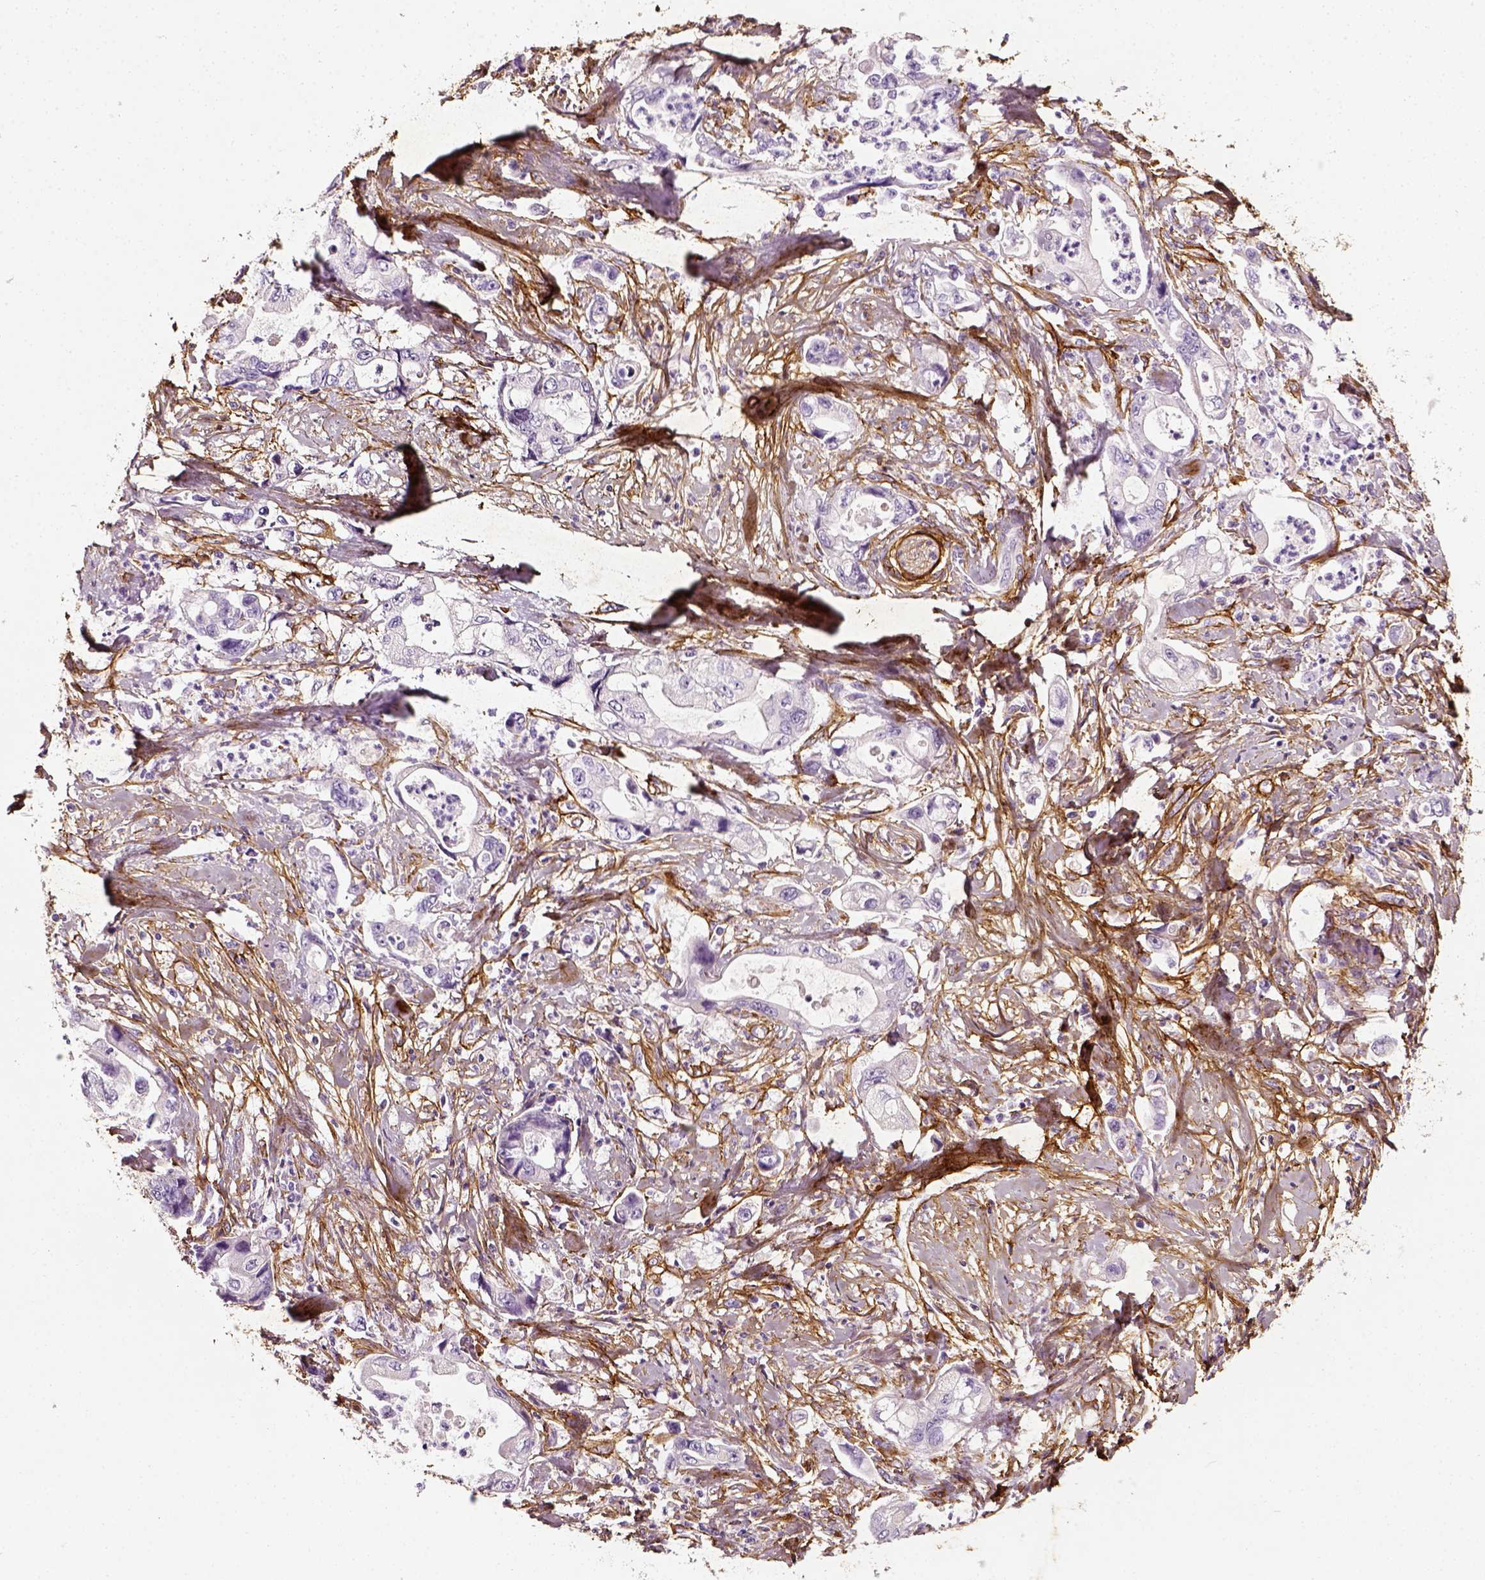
{"staining": {"intensity": "negative", "quantity": "none", "location": "none"}, "tissue": "stomach cancer", "cell_type": "Tumor cells", "image_type": "cancer", "snomed": [{"axis": "morphology", "description": "Adenocarcinoma, NOS"}, {"axis": "topography", "description": "Pancreas"}, {"axis": "topography", "description": "Stomach, upper"}], "caption": "Adenocarcinoma (stomach) stained for a protein using immunohistochemistry (IHC) demonstrates no expression tumor cells.", "gene": "COL6A2", "patient": {"sex": "male", "age": 77}}